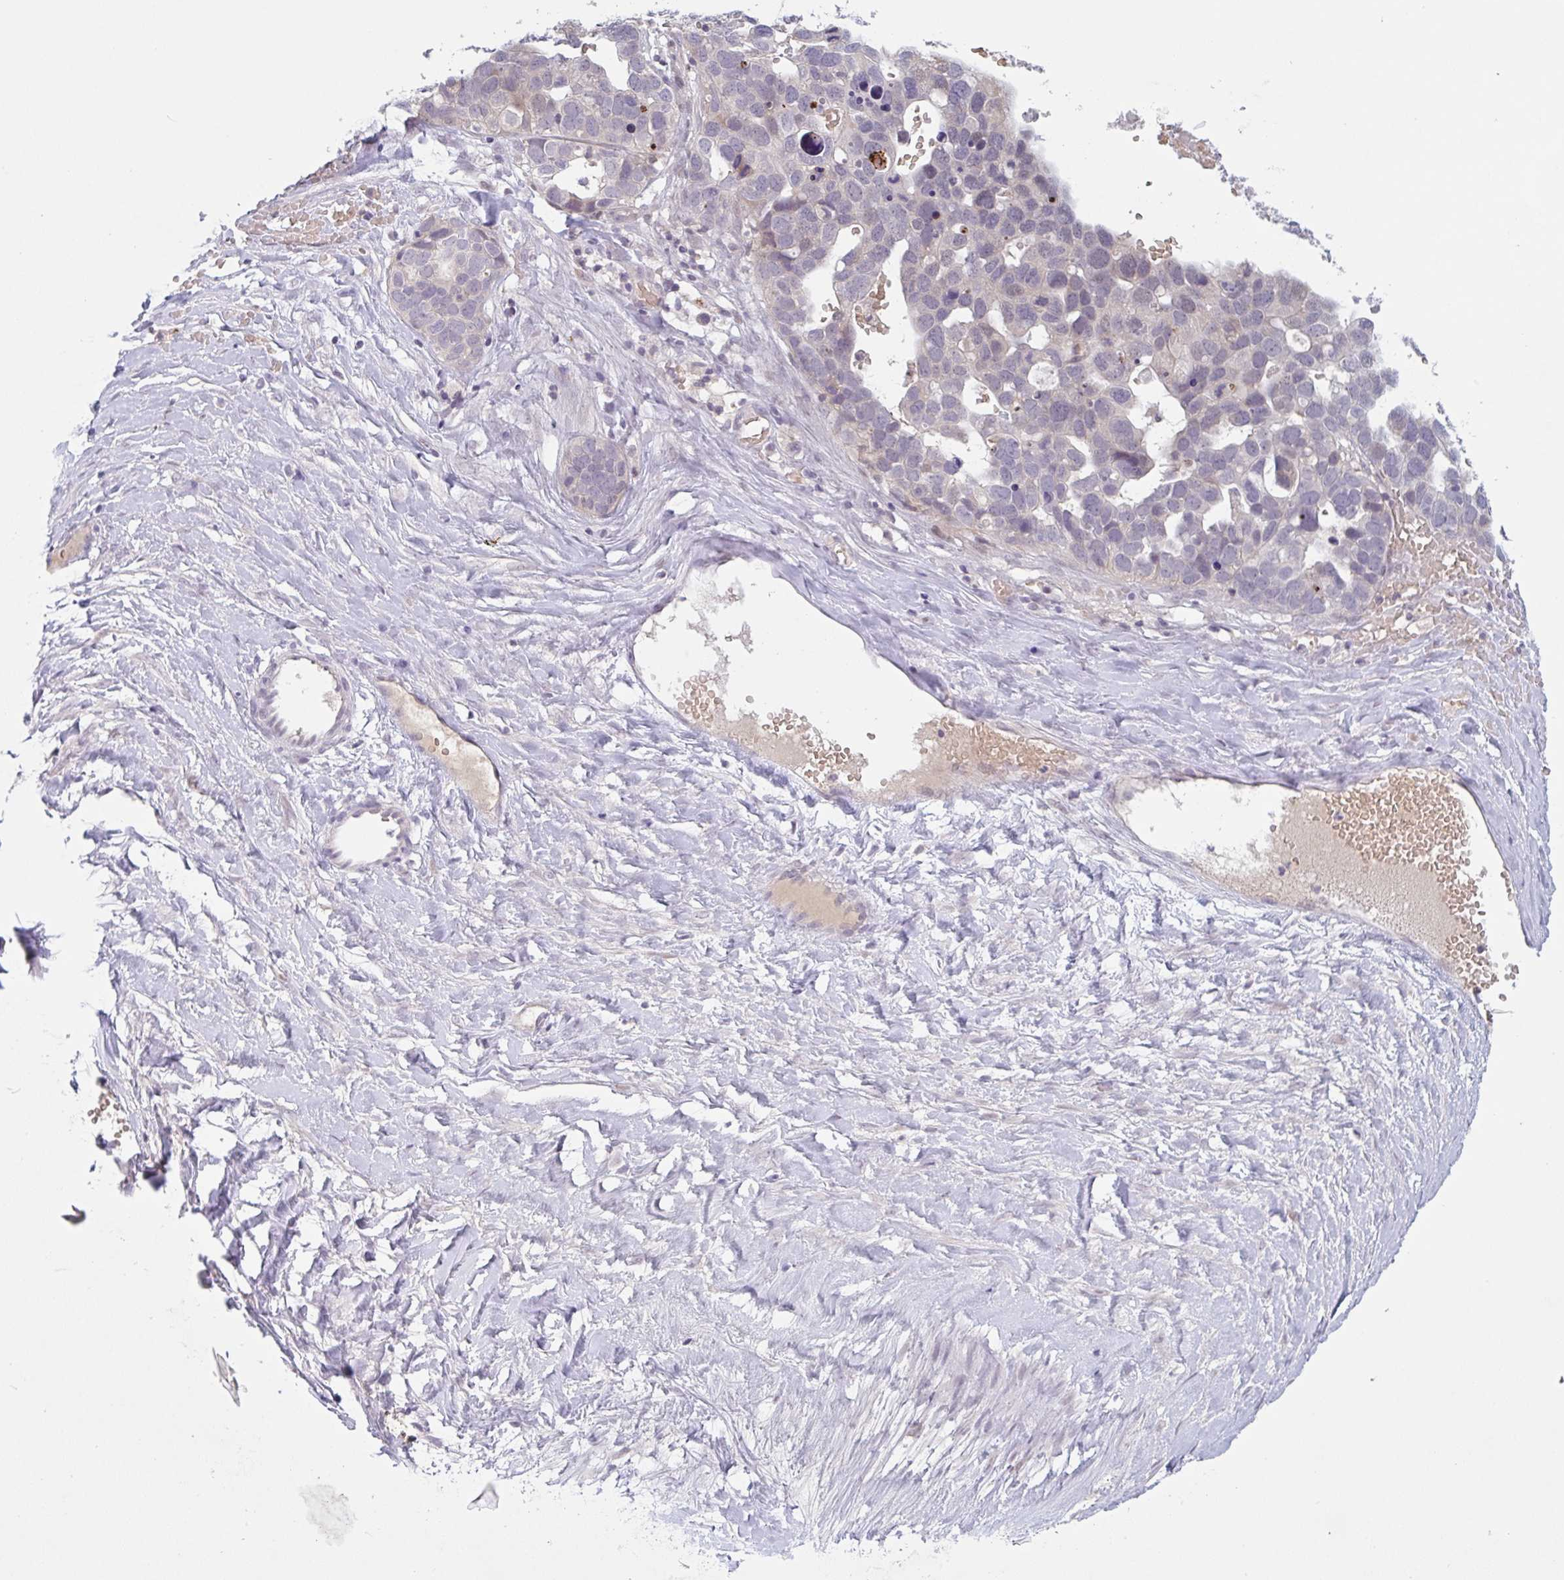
{"staining": {"intensity": "negative", "quantity": "none", "location": "none"}, "tissue": "ovarian cancer", "cell_type": "Tumor cells", "image_type": "cancer", "snomed": [{"axis": "morphology", "description": "Cystadenocarcinoma, serous, NOS"}, {"axis": "topography", "description": "Ovary"}], "caption": "Image shows no significant protein staining in tumor cells of ovarian cancer. The staining is performed using DAB (3,3'-diaminobenzidine) brown chromogen with nuclei counter-stained in using hematoxylin.", "gene": "RHAG", "patient": {"sex": "female", "age": 54}}